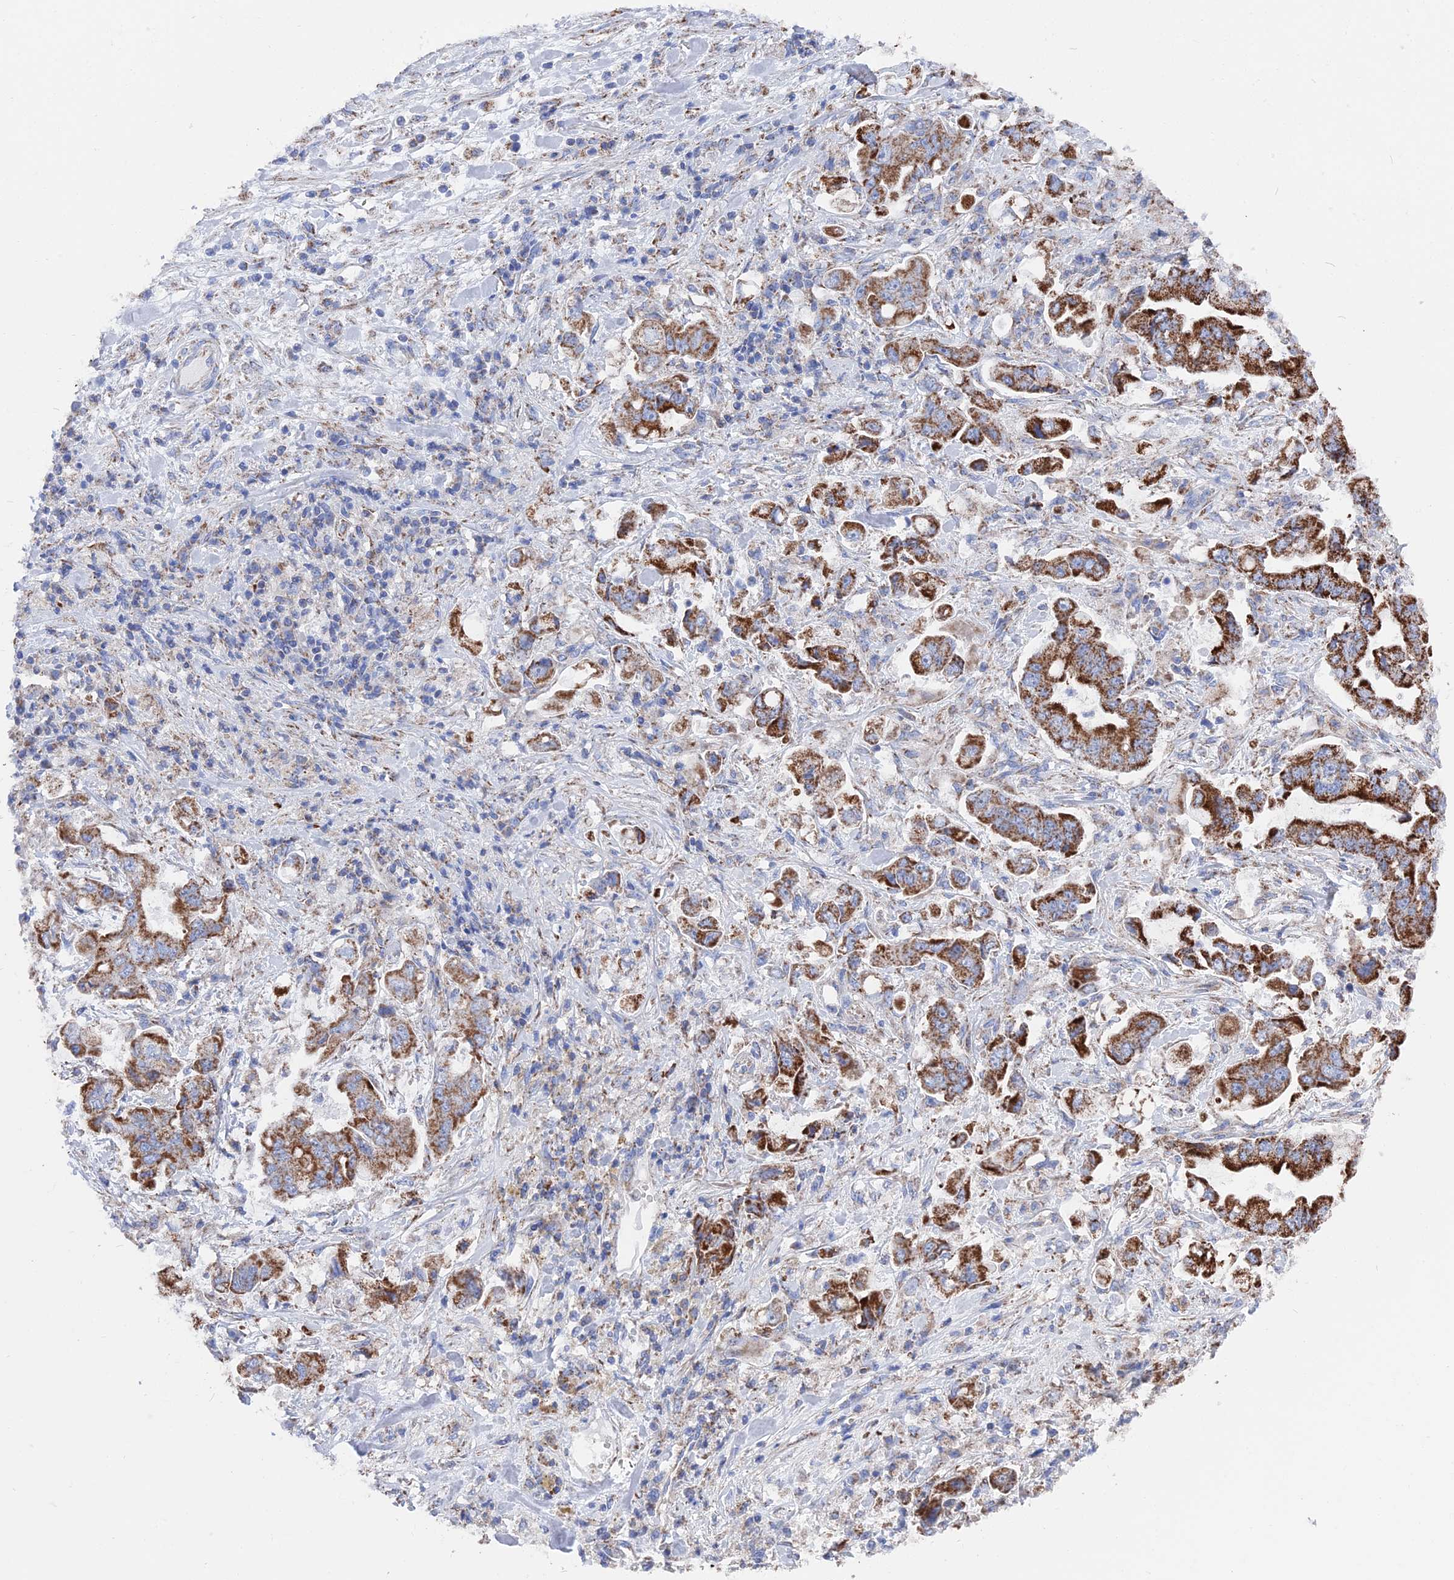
{"staining": {"intensity": "strong", "quantity": ">75%", "location": "cytoplasmic/membranous"}, "tissue": "stomach cancer", "cell_type": "Tumor cells", "image_type": "cancer", "snomed": [{"axis": "morphology", "description": "Adenocarcinoma, NOS"}, {"axis": "topography", "description": "Stomach"}], "caption": "Brown immunohistochemical staining in stomach cancer (adenocarcinoma) displays strong cytoplasmic/membranous staining in approximately >75% of tumor cells. Ihc stains the protein of interest in brown and the nuclei are stained blue.", "gene": "IFT80", "patient": {"sex": "male", "age": 62}}